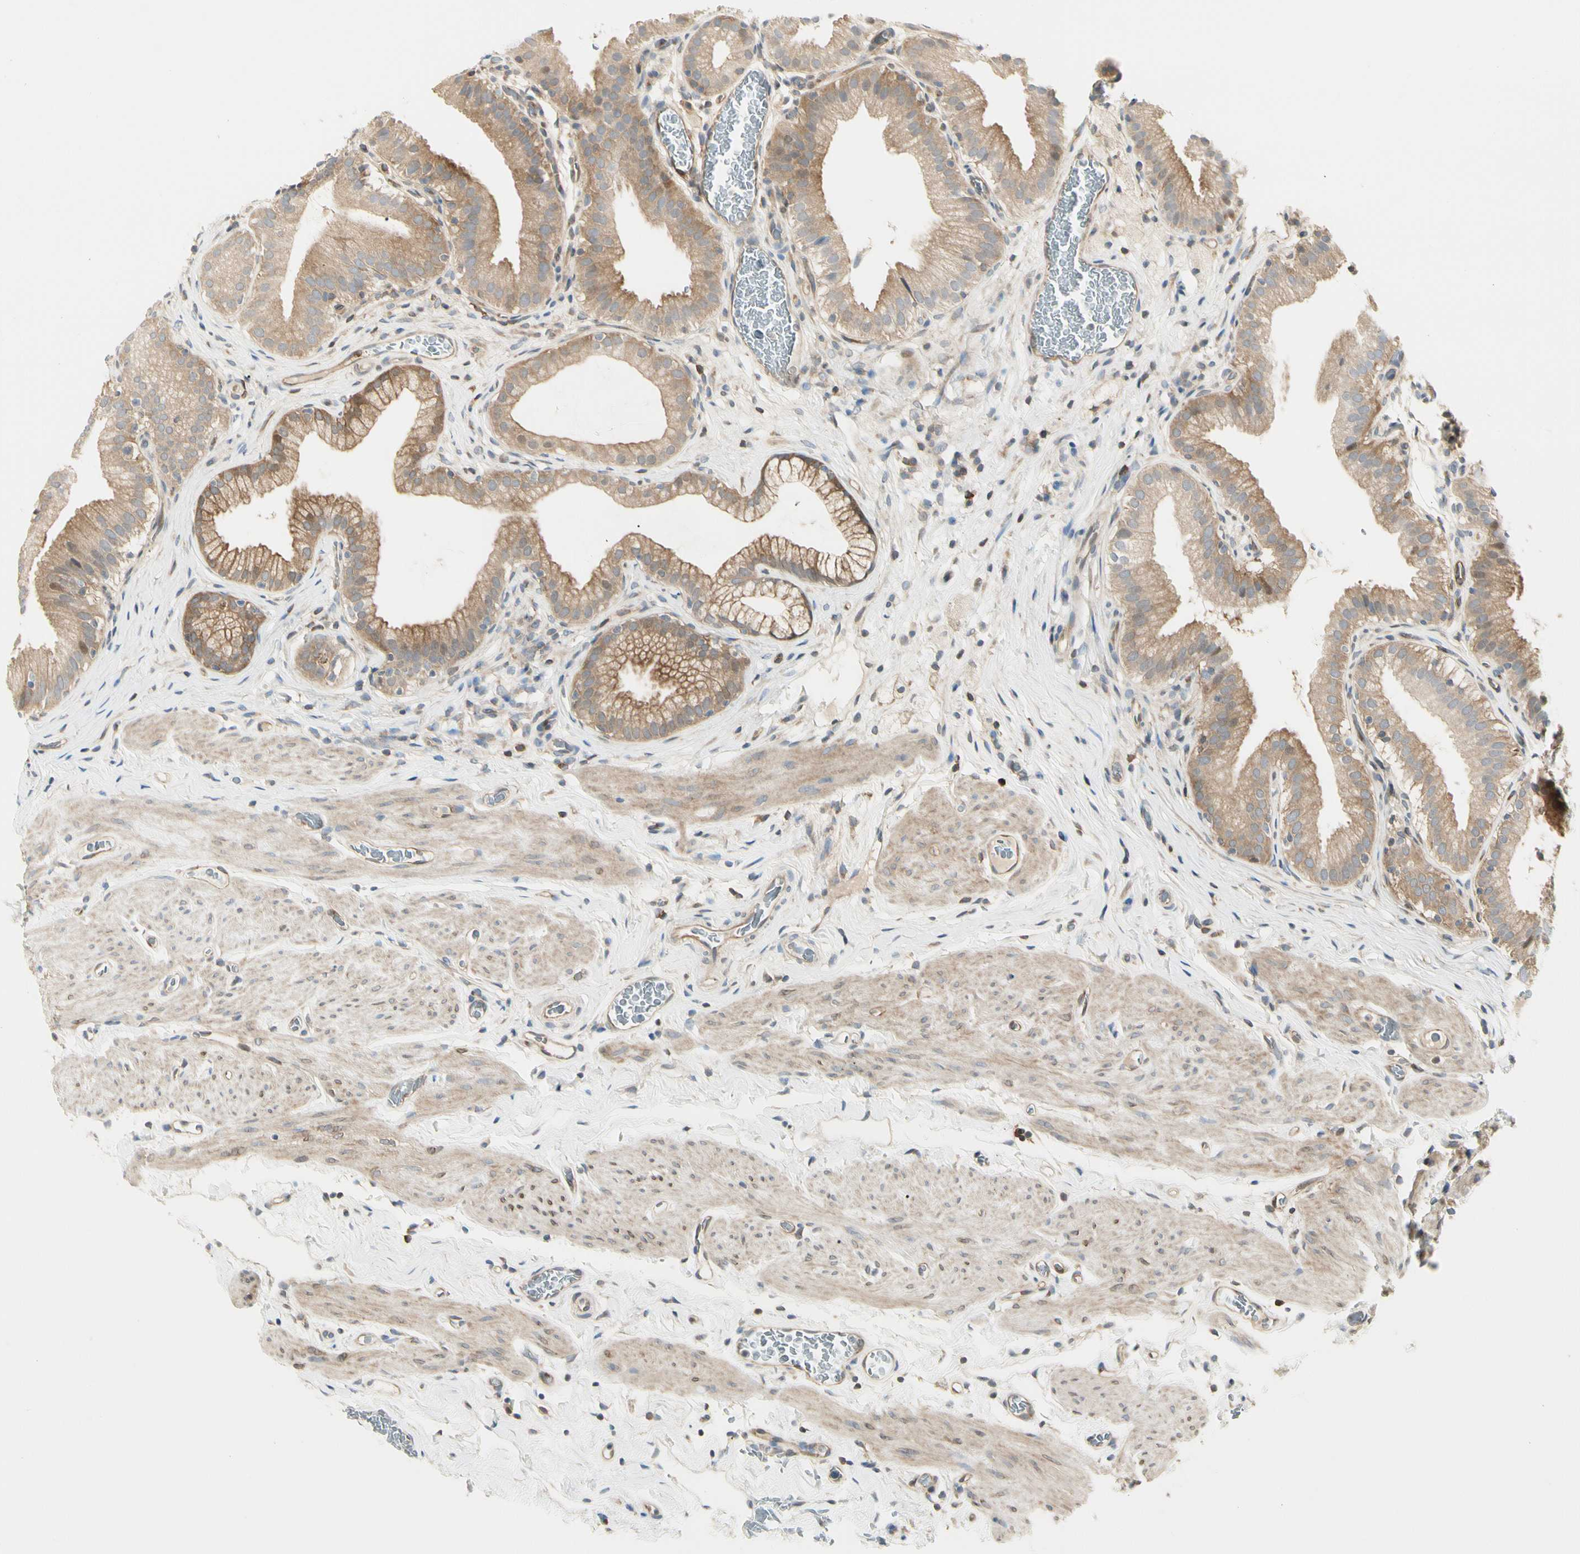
{"staining": {"intensity": "moderate", "quantity": ">75%", "location": "cytoplasmic/membranous"}, "tissue": "gallbladder", "cell_type": "Glandular cells", "image_type": "normal", "snomed": [{"axis": "morphology", "description": "Normal tissue, NOS"}, {"axis": "topography", "description": "Gallbladder"}], "caption": "A micrograph of human gallbladder stained for a protein demonstrates moderate cytoplasmic/membranous brown staining in glandular cells.", "gene": "NFKB2", "patient": {"sex": "male", "age": 54}}